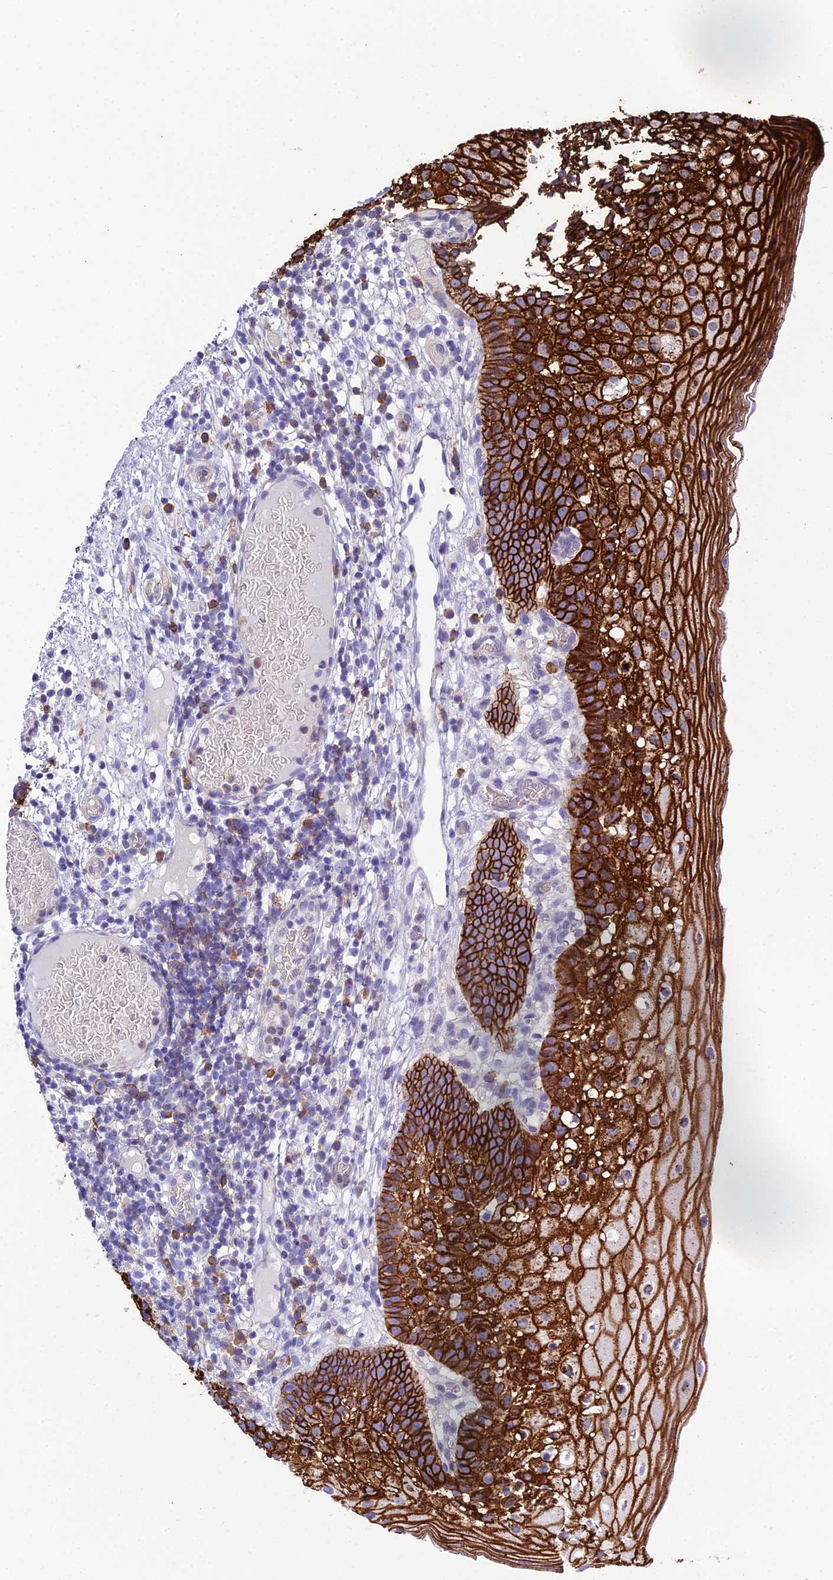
{"staining": {"intensity": "strong", "quantity": ">75%", "location": "cytoplasmic/membranous"}, "tissue": "oral mucosa", "cell_type": "Squamous epithelial cells", "image_type": "normal", "snomed": [{"axis": "morphology", "description": "Normal tissue, NOS"}, {"axis": "topography", "description": "Oral tissue"}], "caption": "A brown stain highlights strong cytoplasmic/membranous expression of a protein in squamous epithelial cells of benign oral mucosa. The staining was performed using DAB to visualize the protein expression in brown, while the nuclei were stained in blue with hematoxylin (Magnification: 20x).", "gene": "OR1Q1", "patient": {"sex": "female", "age": 69}}